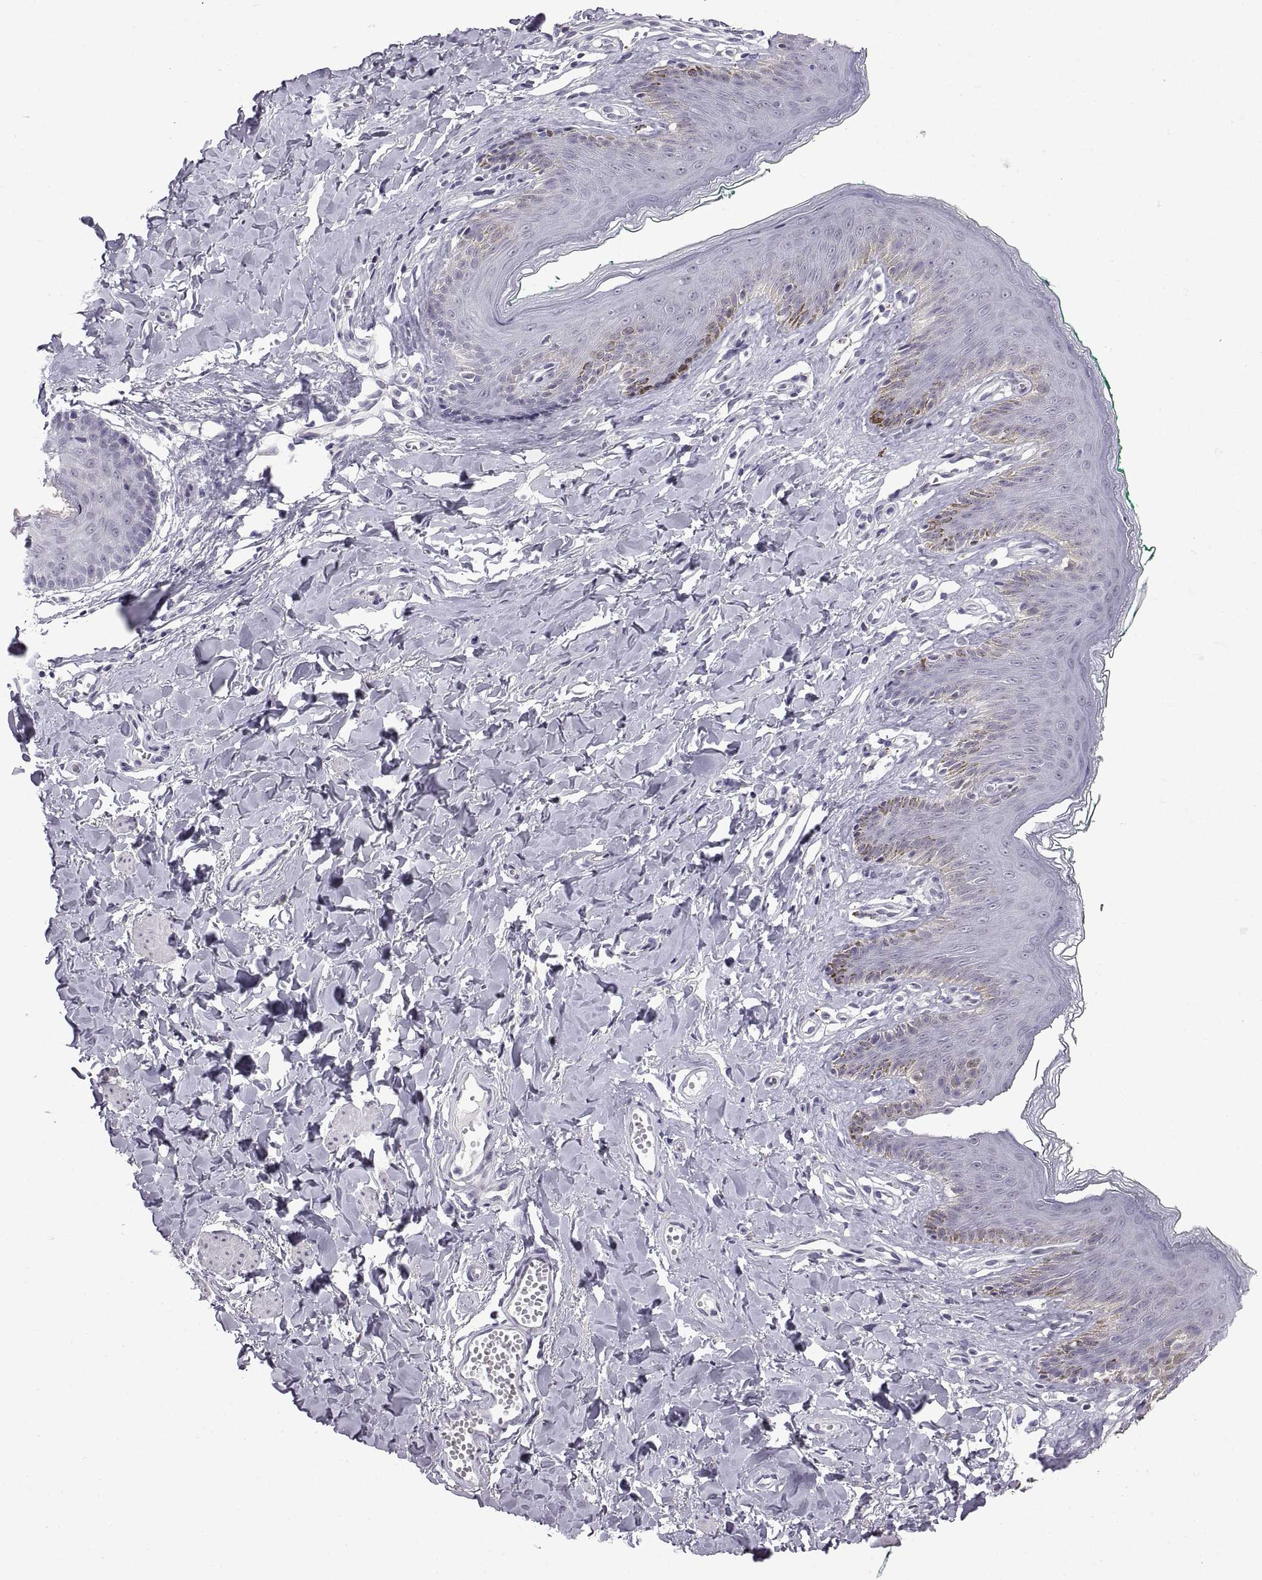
{"staining": {"intensity": "negative", "quantity": "none", "location": "none"}, "tissue": "skin", "cell_type": "Epidermal cells", "image_type": "normal", "snomed": [{"axis": "morphology", "description": "Normal tissue, NOS"}, {"axis": "topography", "description": "Vulva"}], "caption": "Immunohistochemical staining of unremarkable skin exhibits no significant positivity in epidermal cells.", "gene": "FAM170A", "patient": {"sex": "female", "age": 66}}